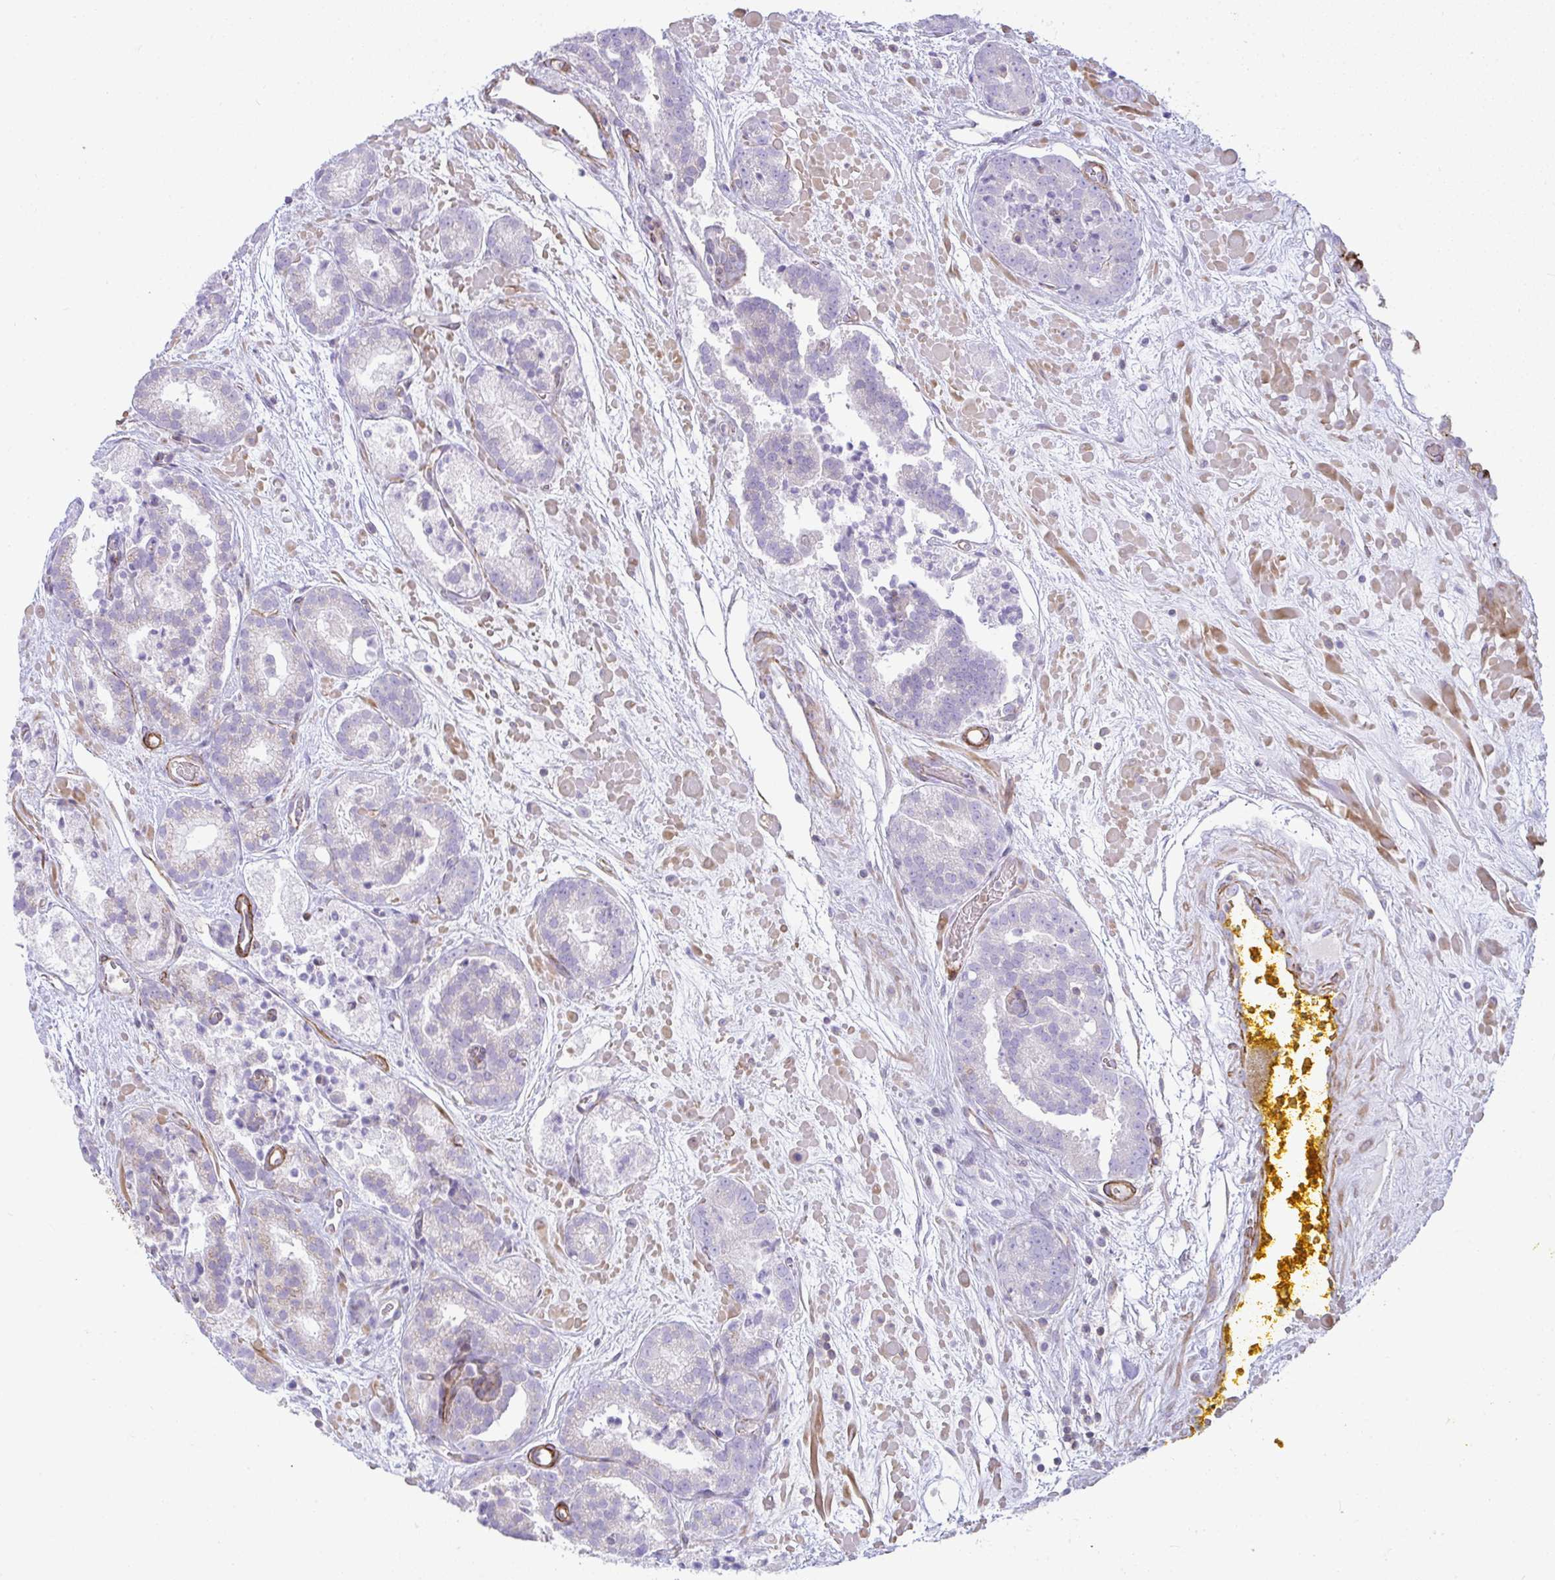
{"staining": {"intensity": "weak", "quantity": "<25%", "location": "cytoplasmic/membranous"}, "tissue": "prostate cancer", "cell_type": "Tumor cells", "image_type": "cancer", "snomed": [{"axis": "morphology", "description": "Adenocarcinoma, High grade"}, {"axis": "topography", "description": "Prostate"}], "caption": "A high-resolution histopathology image shows immunohistochemistry (IHC) staining of high-grade adenocarcinoma (prostate), which exhibits no significant positivity in tumor cells.", "gene": "CDRT15", "patient": {"sex": "male", "age": 66}}